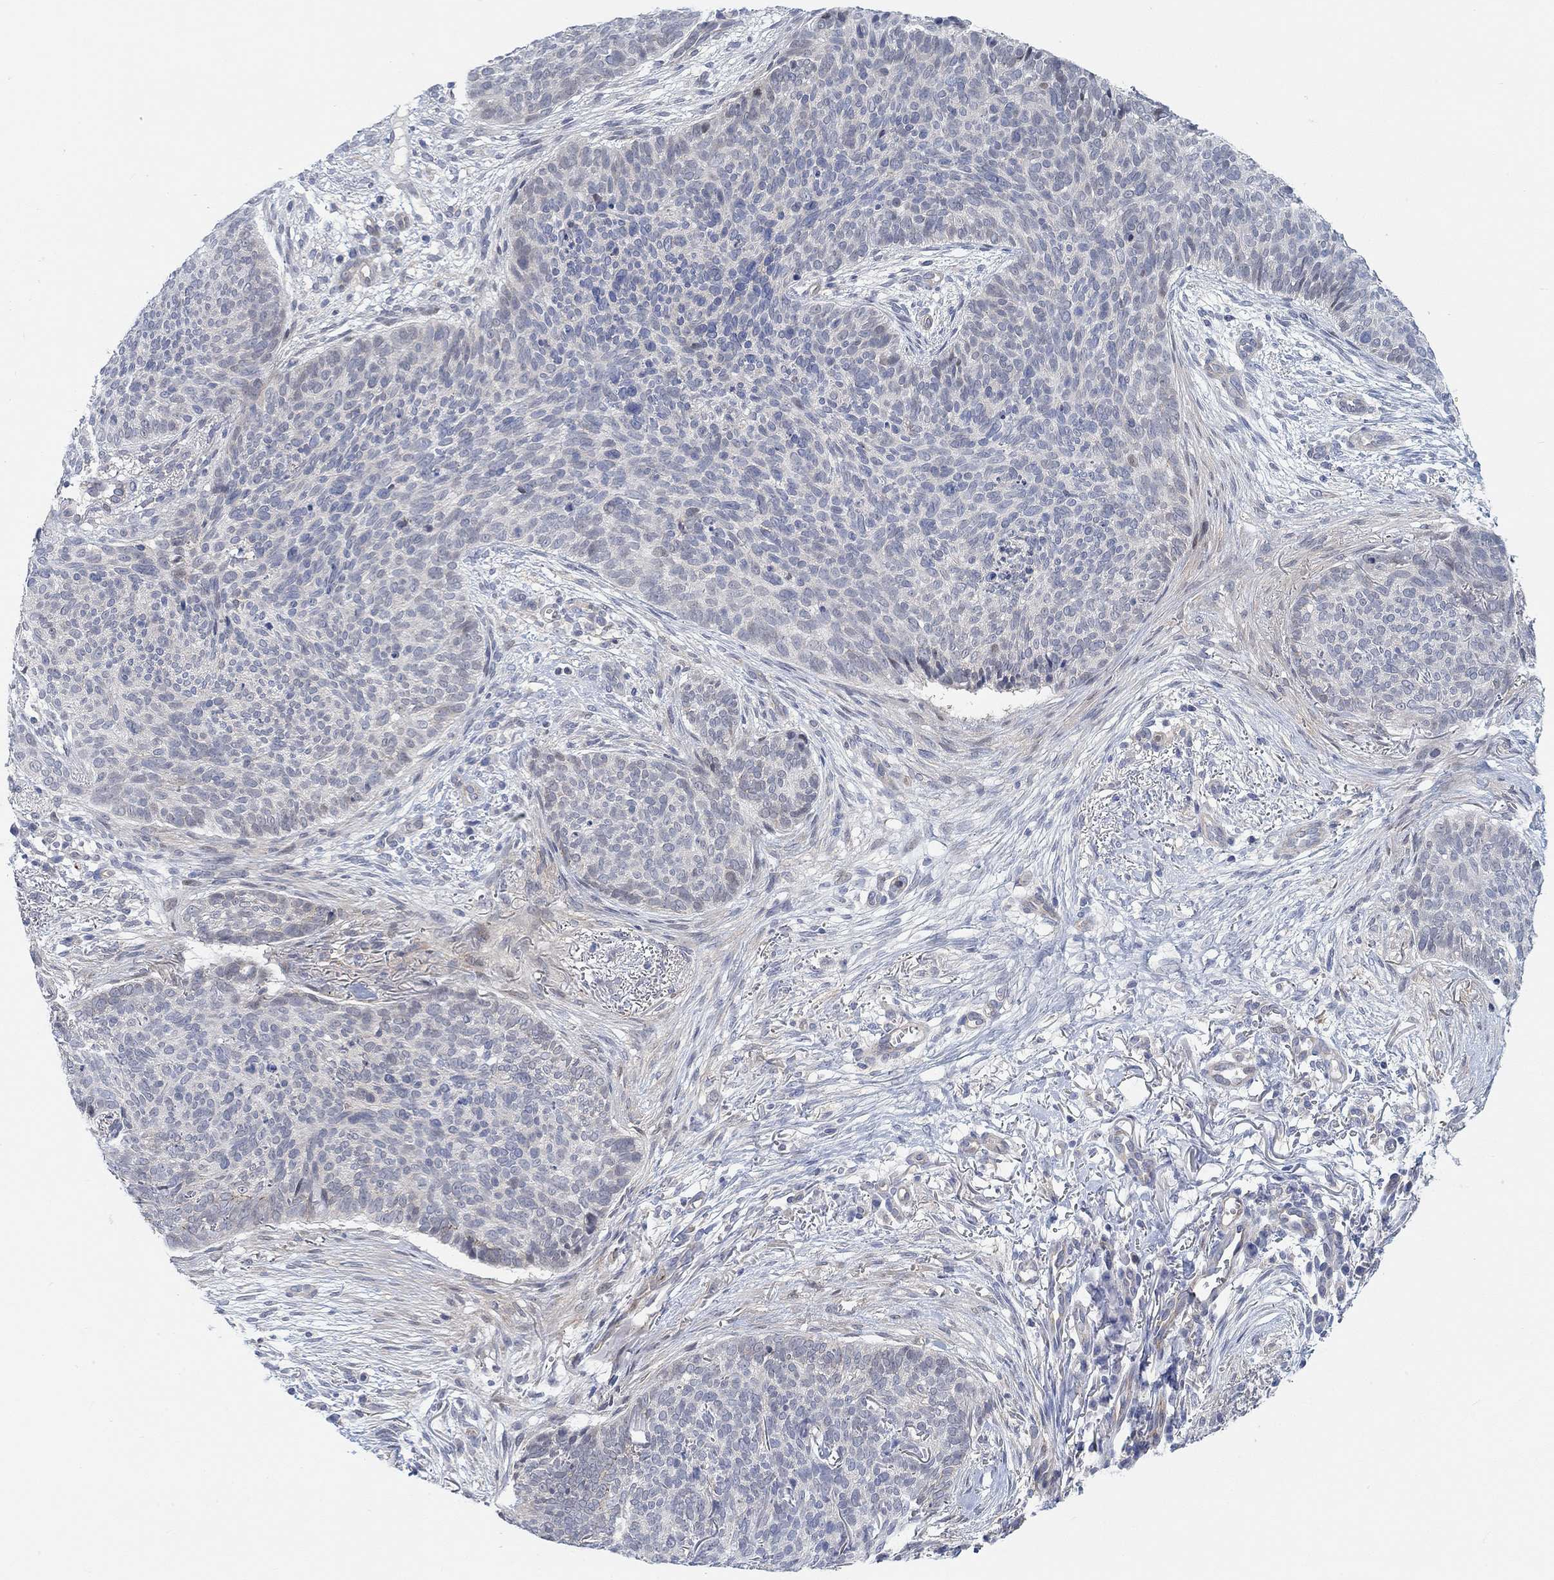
{"staining": {"intensity": "negative", "quantity": "none", "location": "none"}, "tissue": "skin cancer", "cell_type": "Tumor cells", "image_type": "cancer", "snomed": [{"axis": "morphology", "description": "Basal cell carcinoma"}, {"axis": "topography", "description": "Skin"}], "caption": "This is an immunohistochemistry micrograph of human skin cancer. There is no staining in tumor cells.", "gene": "PMFBP1", "patient": {"sex": "male", "age": 64}}